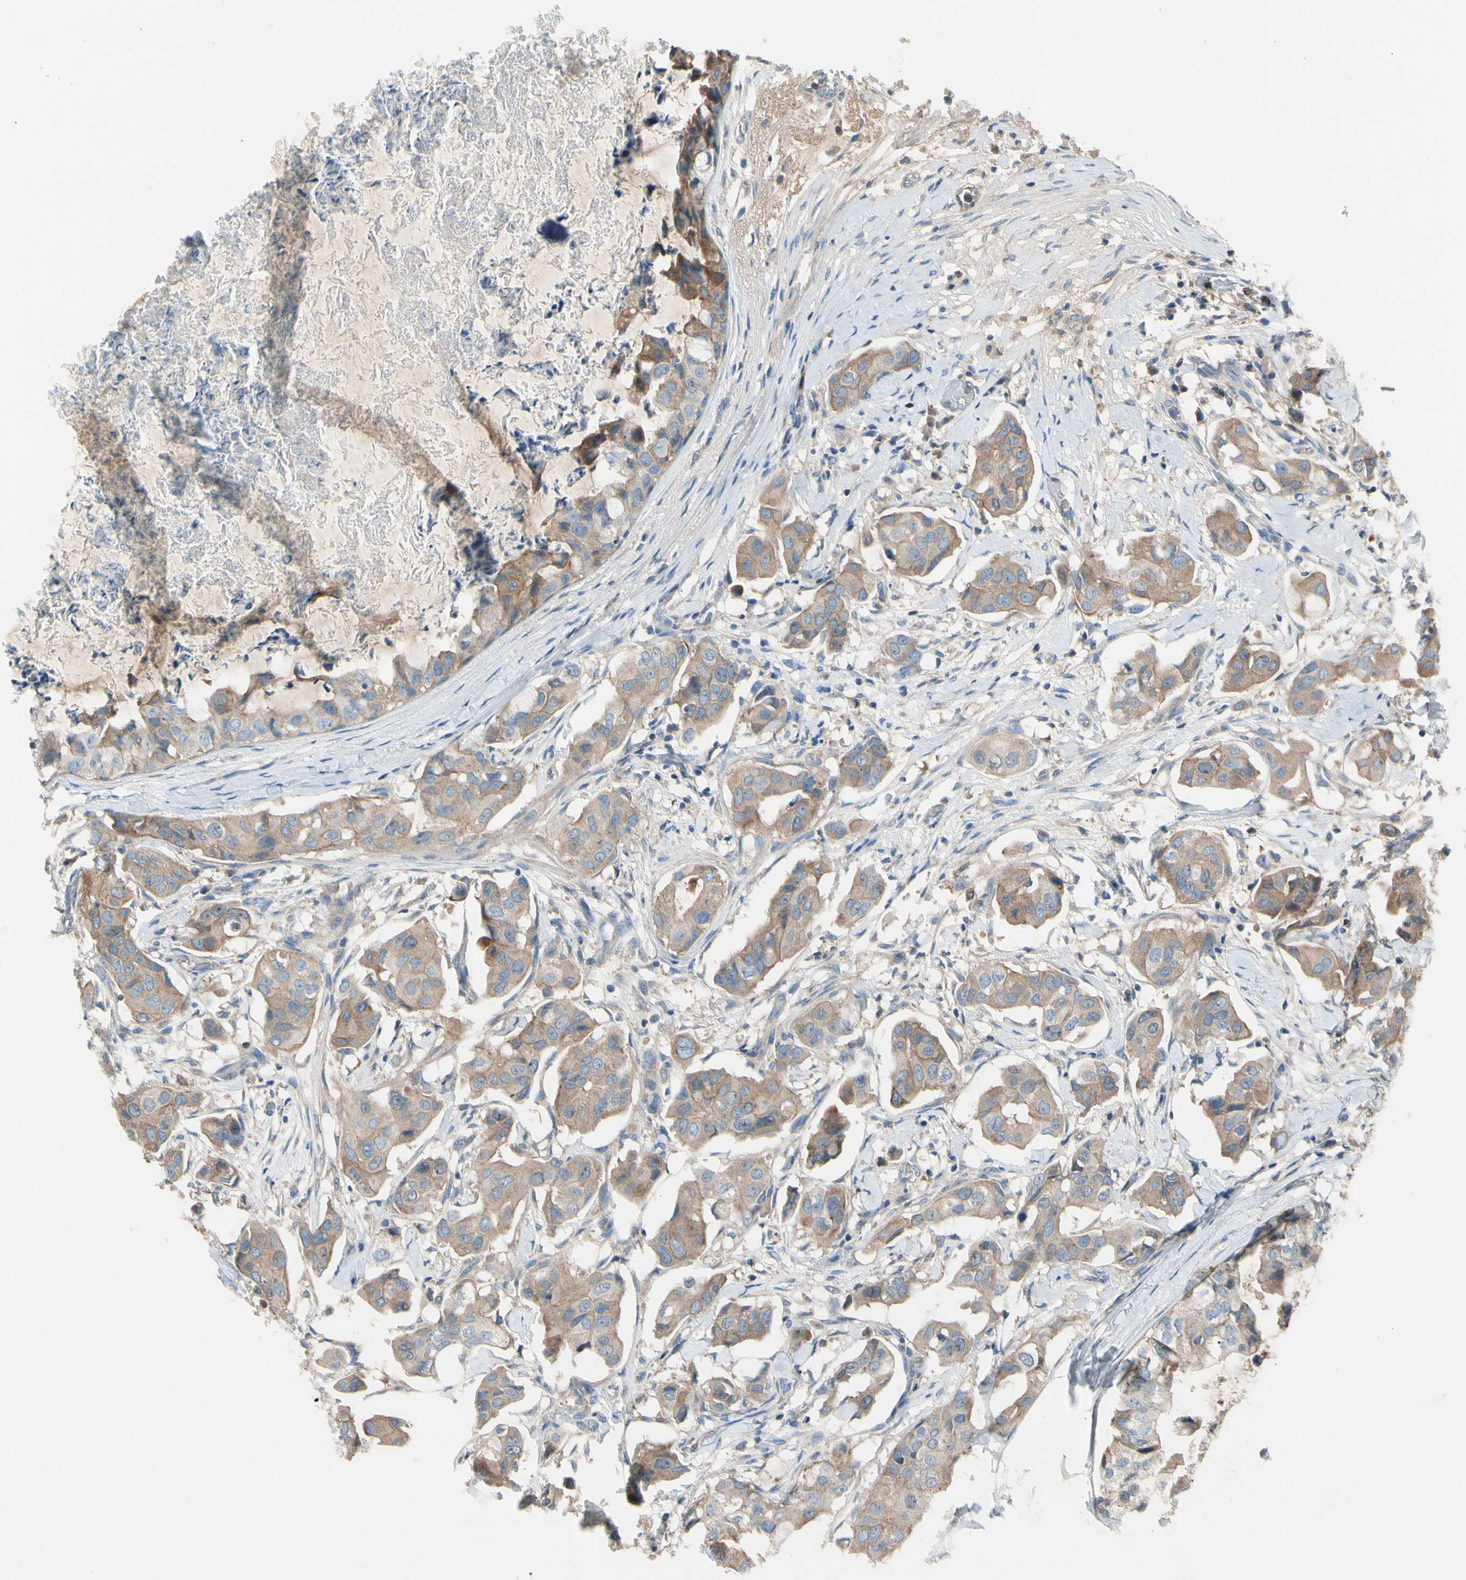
{"staining": {"intensity": "weak", "quantity": ">75%", "location": "cytoplasmic/membranous"}, "tissue": "breast cancer", "cell_type": "Tumor cells", "image_type": "cancer", "snomed": [{"axis": "morphology", "description": "Duct carcinoma"}, {"axis": "topography", "description": "Breast"}], "caption": "A low amount of weak cytoplasmic/membranous positivity is appreciated in approximately >75% of tumor cells in breast cancer (invasive ductal carcinoma) tissue.", "gene": "HJURP", "patient": {"sex": "female", "age": 40}}